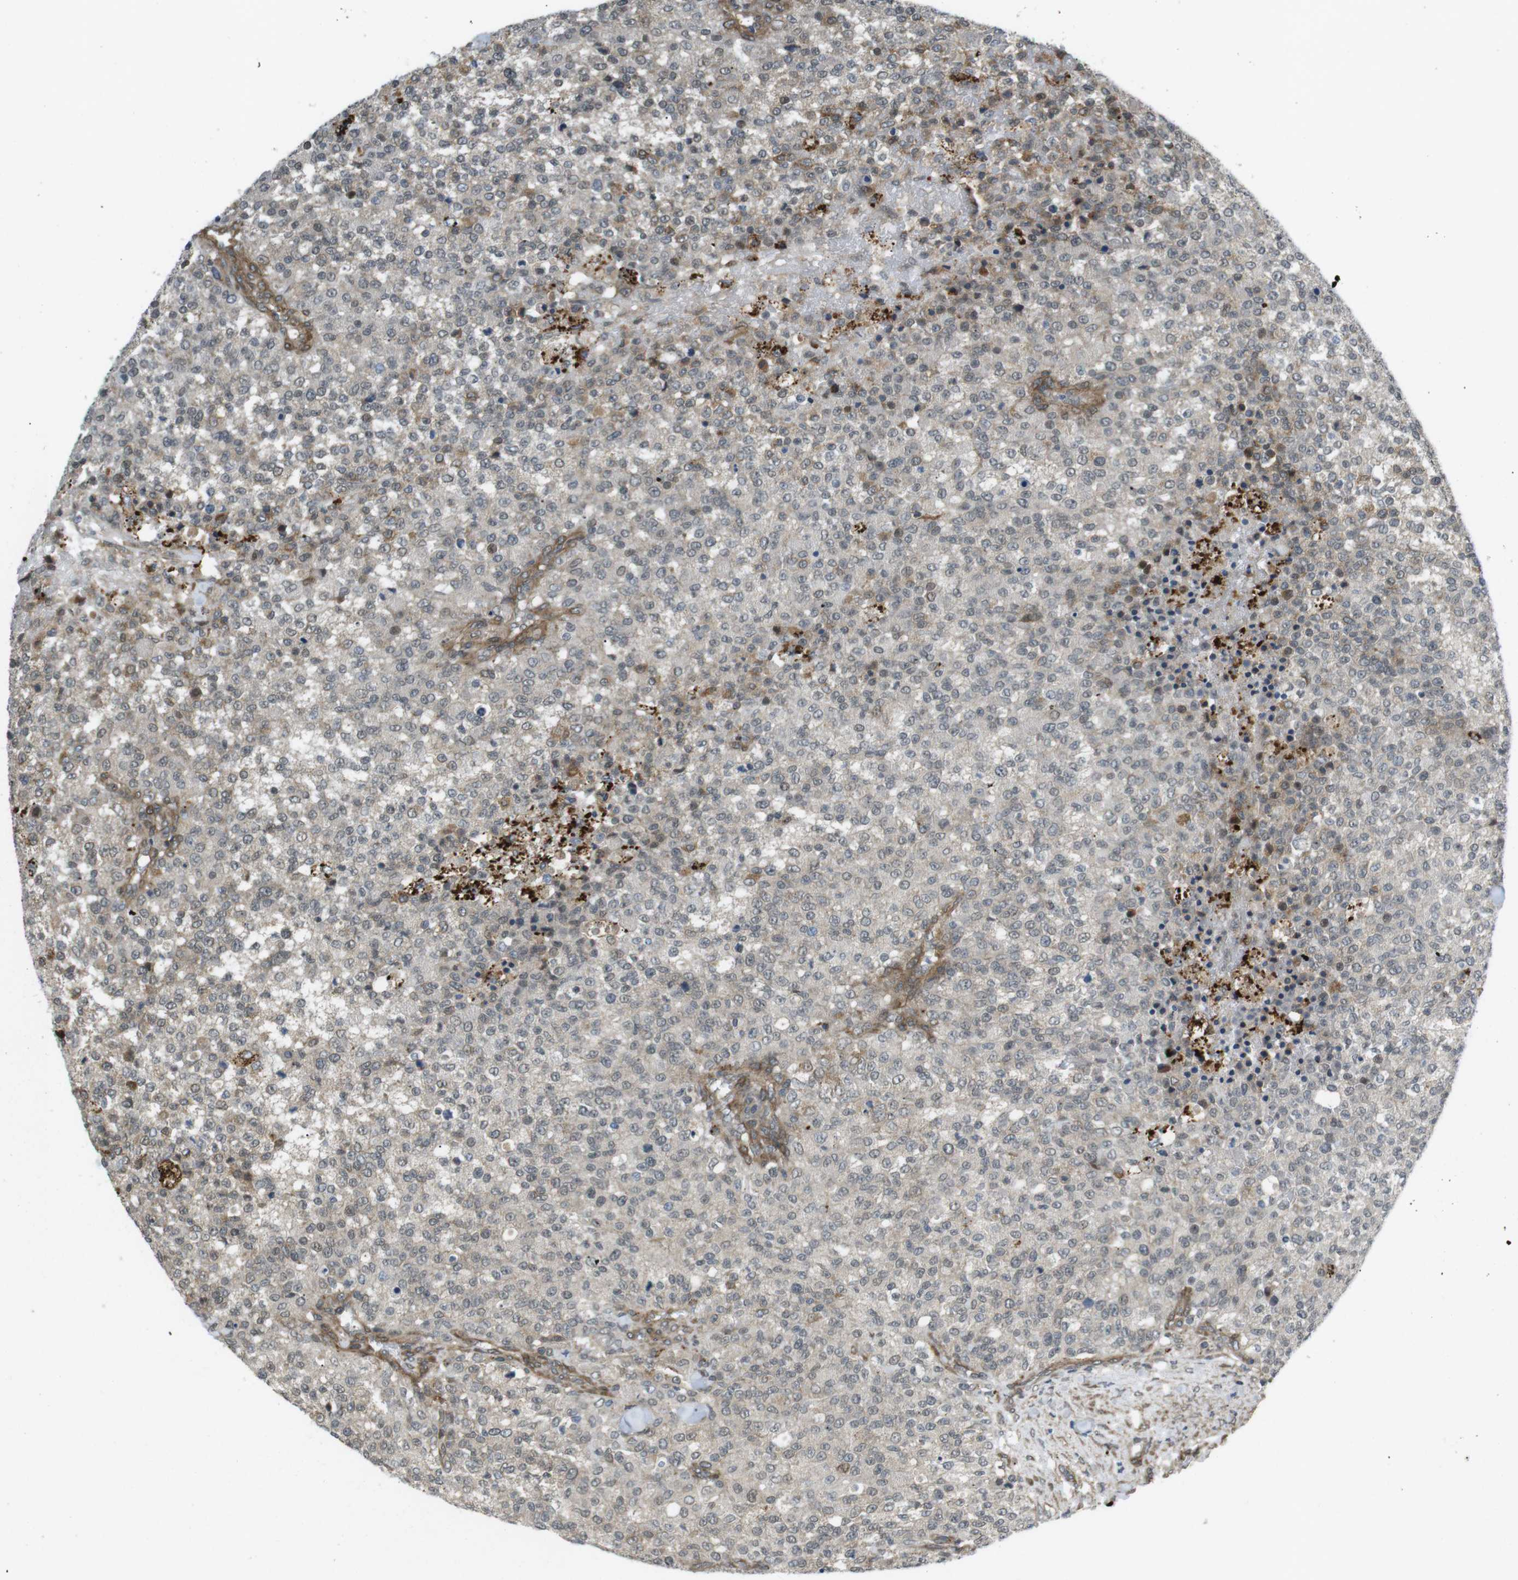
{"staining": {"intensity": "weak", "quantity": "25%-75%", "location": "cytoplasmic/membranous"}, "tissue": "testis cancer", "cell_type": "Tumor cells", "image_type": "cancer", "snomed": [{"axis": "morphology", "description": "Seminoma, NOS"}, {"axis": "topography", "description": "Testis"}], "caption": "The immunohistochemical stain shows weak cytoplasmic/membranous staining in tumor cells of testis seminoma tissue. Nuclei are stained in blue.", "gene": "KANK2", "patient": {"sex": "male", "age": 59}}